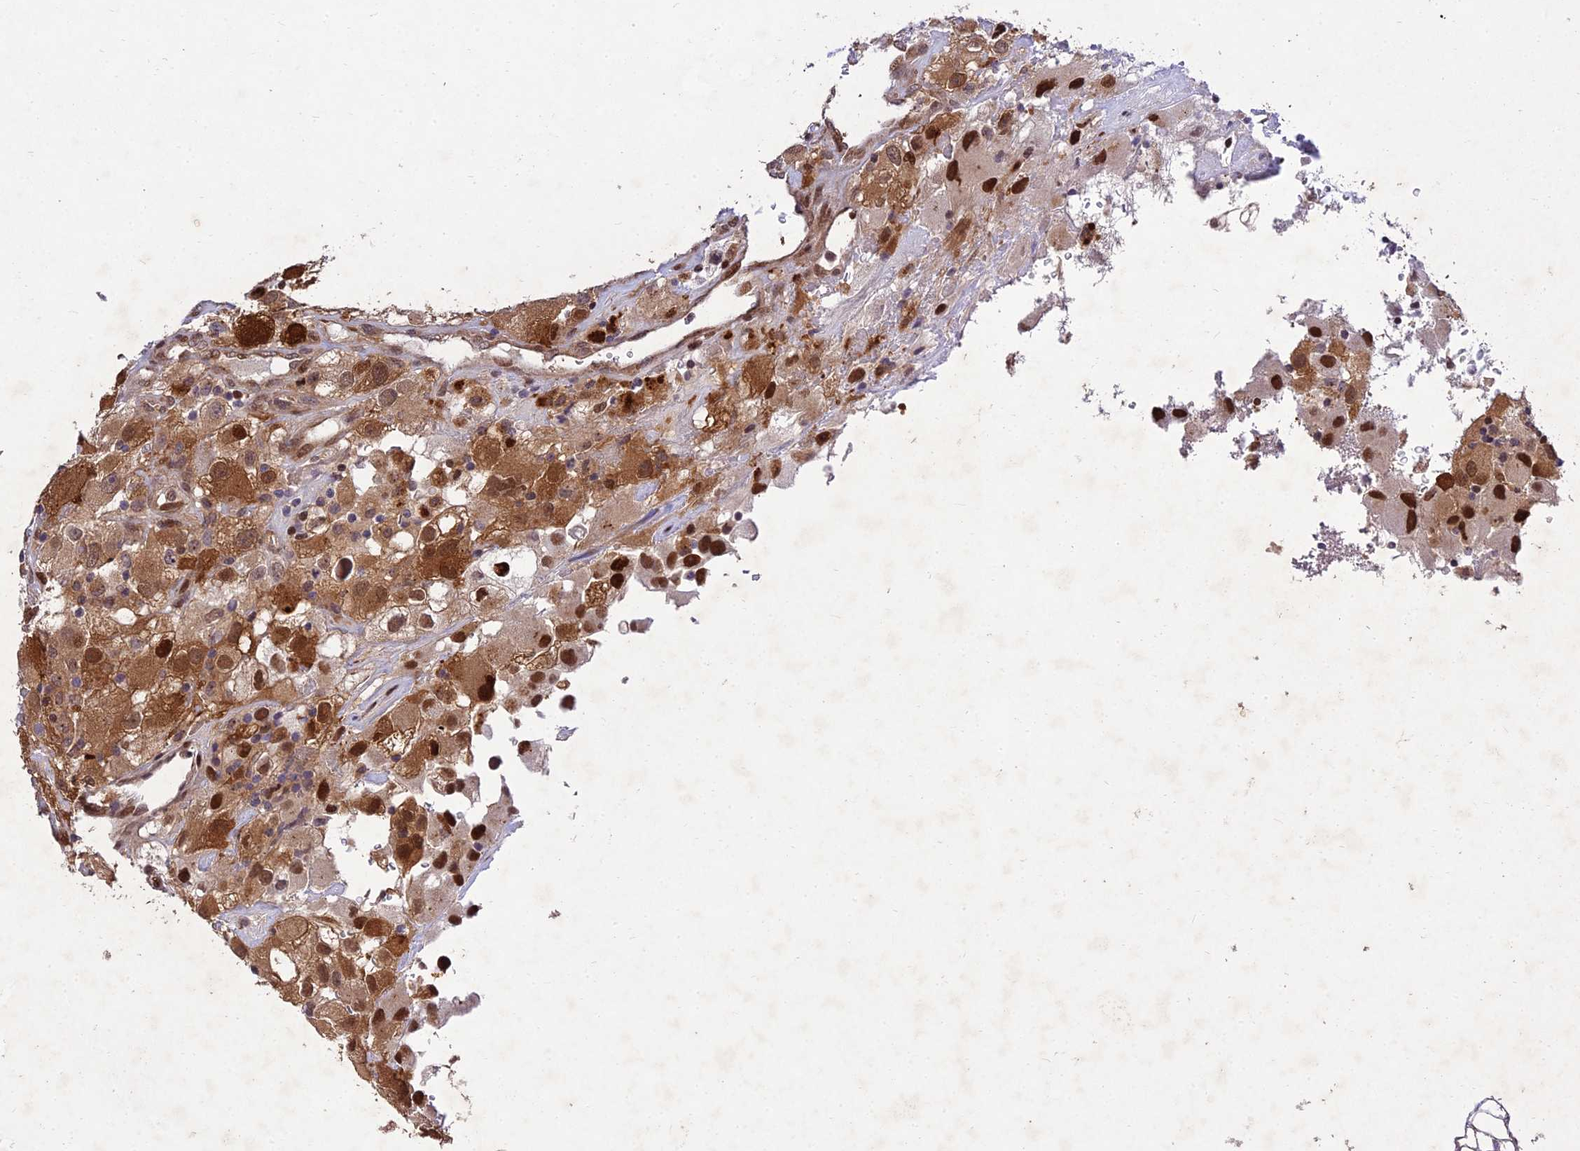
{"staining": {"intensity": "moderate", "quantity": ">75%", "location": "cytoplasmic/membranous,nuclear"}, "tissue": "renal cancer", "cell_type": "Tumor cells", "image_type": "cancer", "snomed": [{"axis": "morphology", "description": "Adenocarcinoma, NOS"}, {"axis": "topography", "description": "Kidney"}], "caption": "DAB immunohistochemical staining of human renal adenocarcinoma shows moderate cytoplasmic/membranous and nuclear protein staining in about >75% of tumor cells. The staining is performed using DAB (3,3'-diaminobenzidine) brown chromogen to label protein expression. The nuclei are counter-stained blue using hematoxylin.", "gene": "MKKS", "patient": {"sex": "female", "age": 52}}